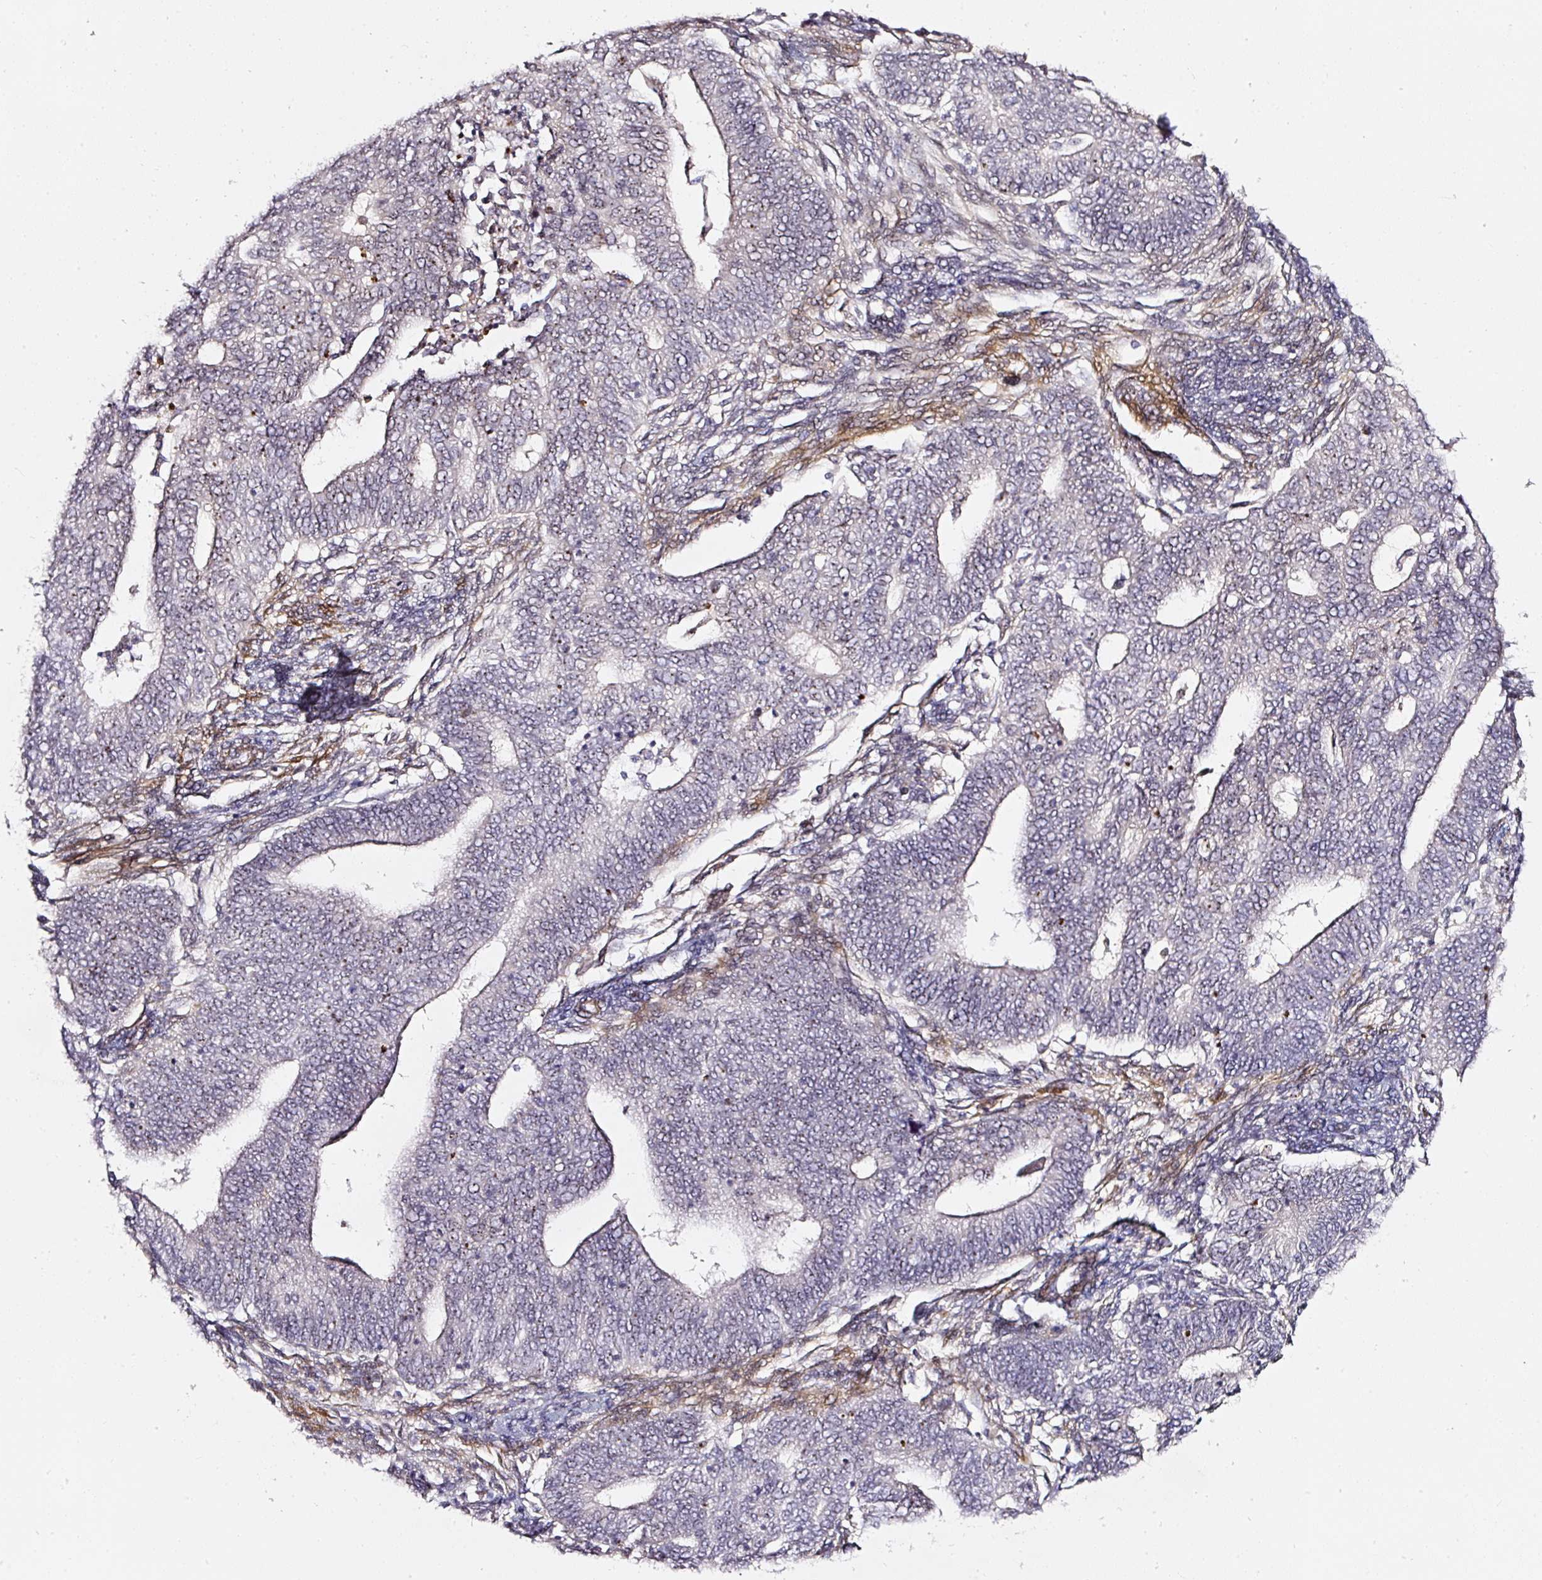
{"staining": {"intensity": "negative", "quantity": "none", "location": "none"}, "tissue": "endometrial cancer", "cell_type": "Tumor cells", "image_type": "cancer", "snomed": [{"axis": "morphology", "description": "Adenocarcinoma, NOS"}, {"axis": "topography", "description": "Endometrium"}], "caption": "This is an immunohistochemistry micrograph of human adenocarcinoma (endometrial). There is no positivity in tumor cells.", "gene": "MXRA8", "patient": {"sex": "female", "age": 62}}